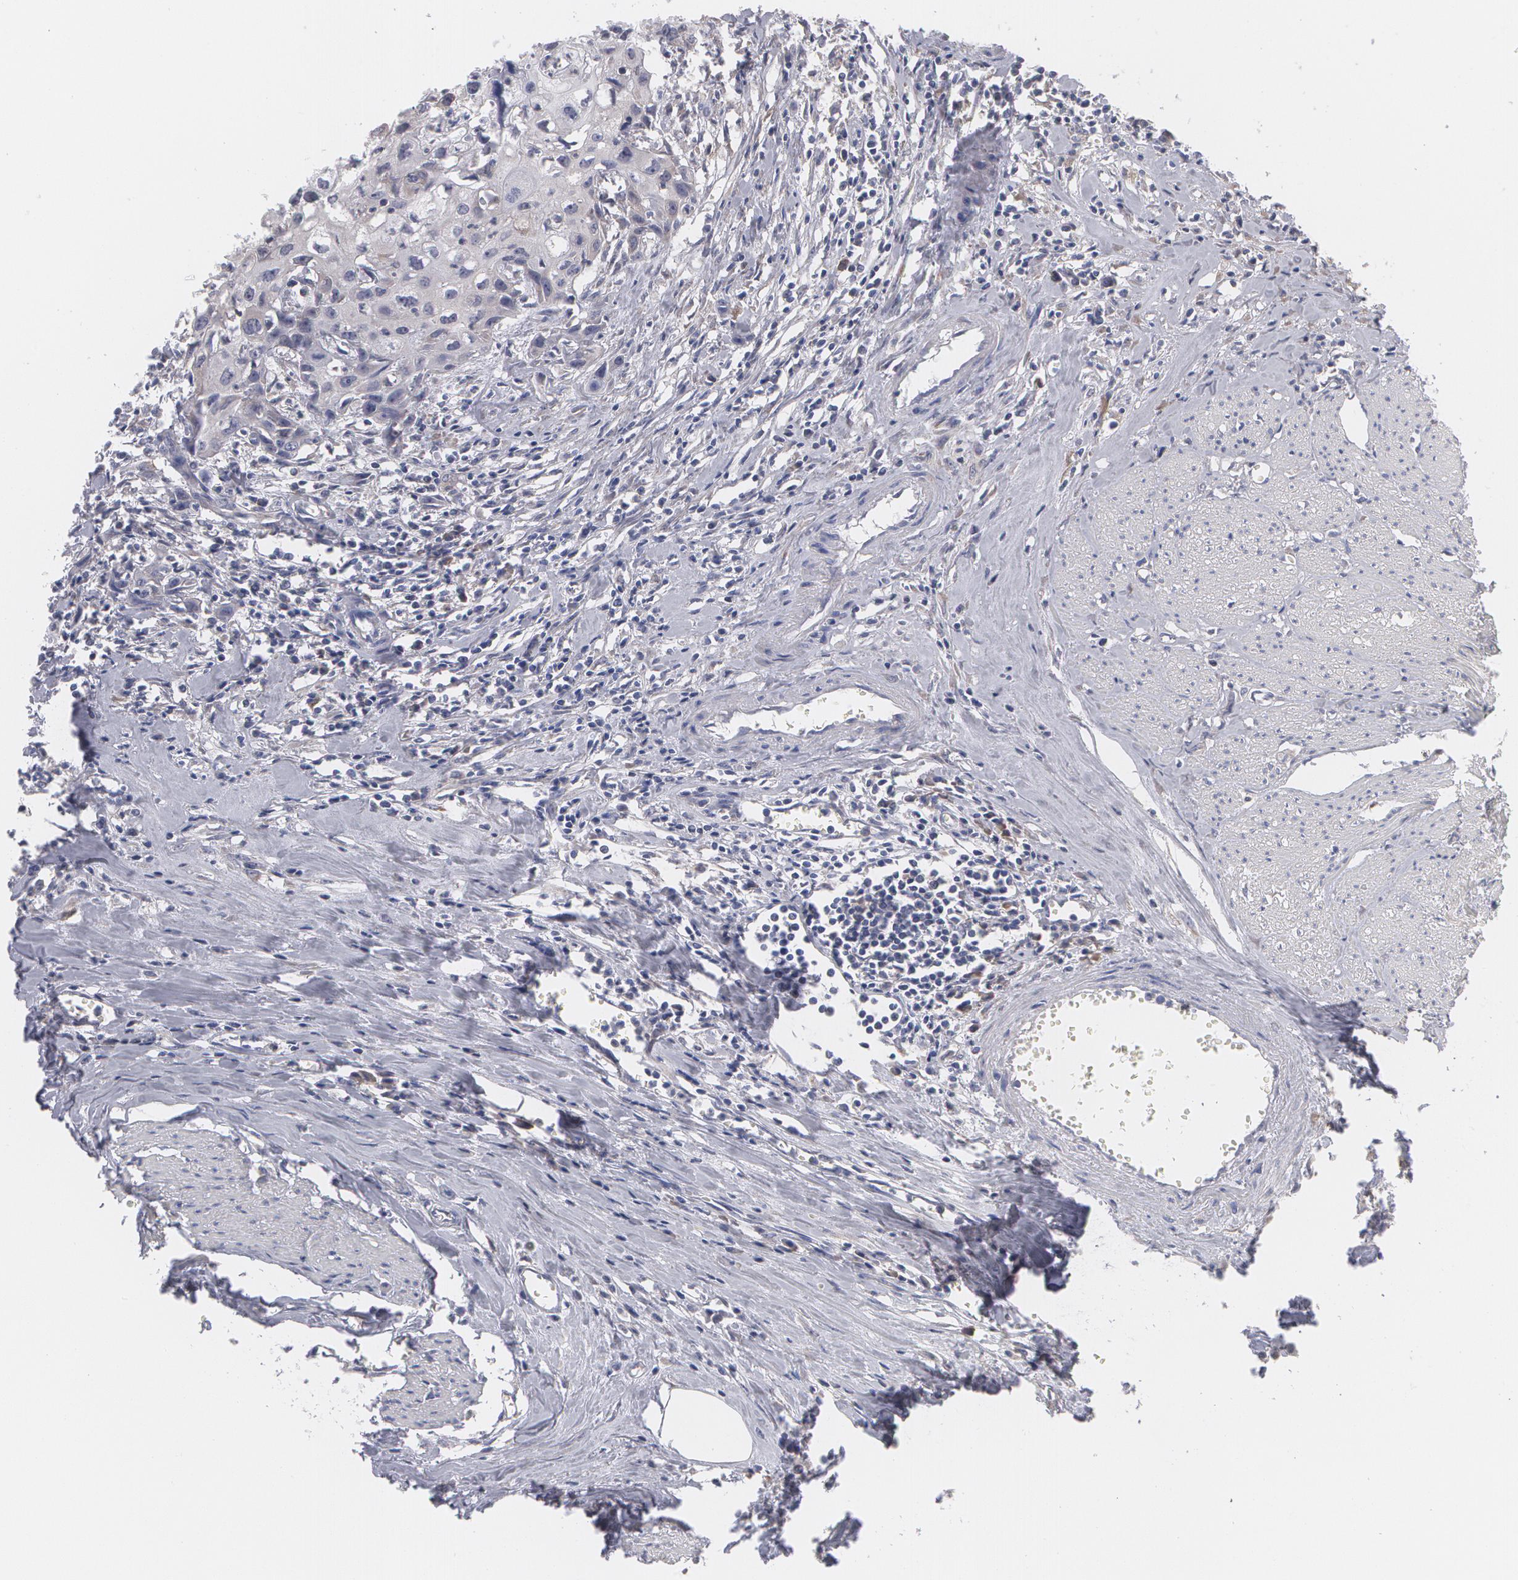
{"staining": {"intensity": "weak", "quantity": "<25%", "location": "cytoplasmic/membranous"}, "tissue": "urothelial cancer", "cell_type": "Tumor cells", "image_type": "cancer", "snomed": [{"axis": "morphology", "description": "Urothelial carcinoma, High grade"}, {"axis": "topography", "description": "Urinary bladder"}], "caption": "Tumor cells show no significant protein expression in urothelial cancer.", "gene": "MTHFD1", "patient": {"sex": "male", "age": 54}}